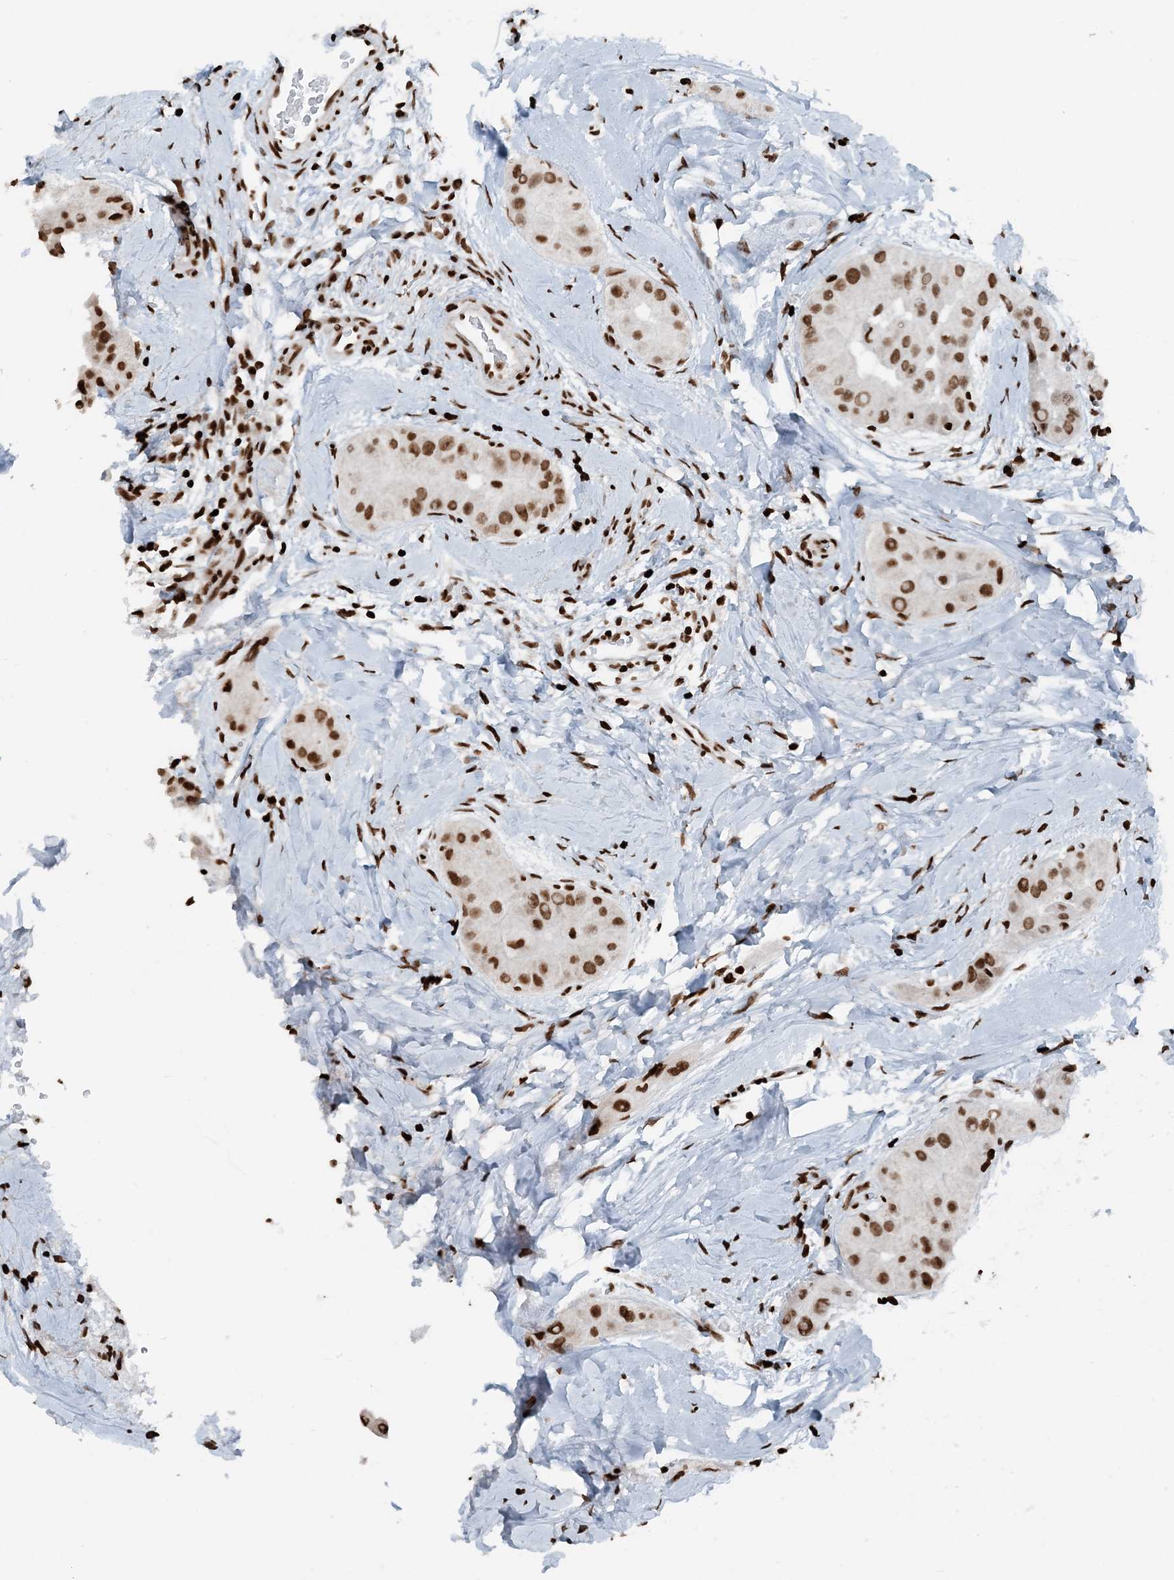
{"staining": {"intensity": "moderate", "quantity": ">75%", "location": "nuclear"}, "tissue": "thyroid cancer", "cell_type": "Tumor cells", "image_type": "cancer", "snomed": [{"axis": "morphology", "description": "Papillary adenocarcinoma, NOS"}, {"axis": "topography", "description": "Thyroid gland"}], "caption": "Papillary adenocarcinoma (thyroid) stained with a brown dye reveals moderate nuclear positive staining in approximately >75% of tumor cells.", "gene": "H3-3B", "patient": {"sex": "male", "age": 33}}